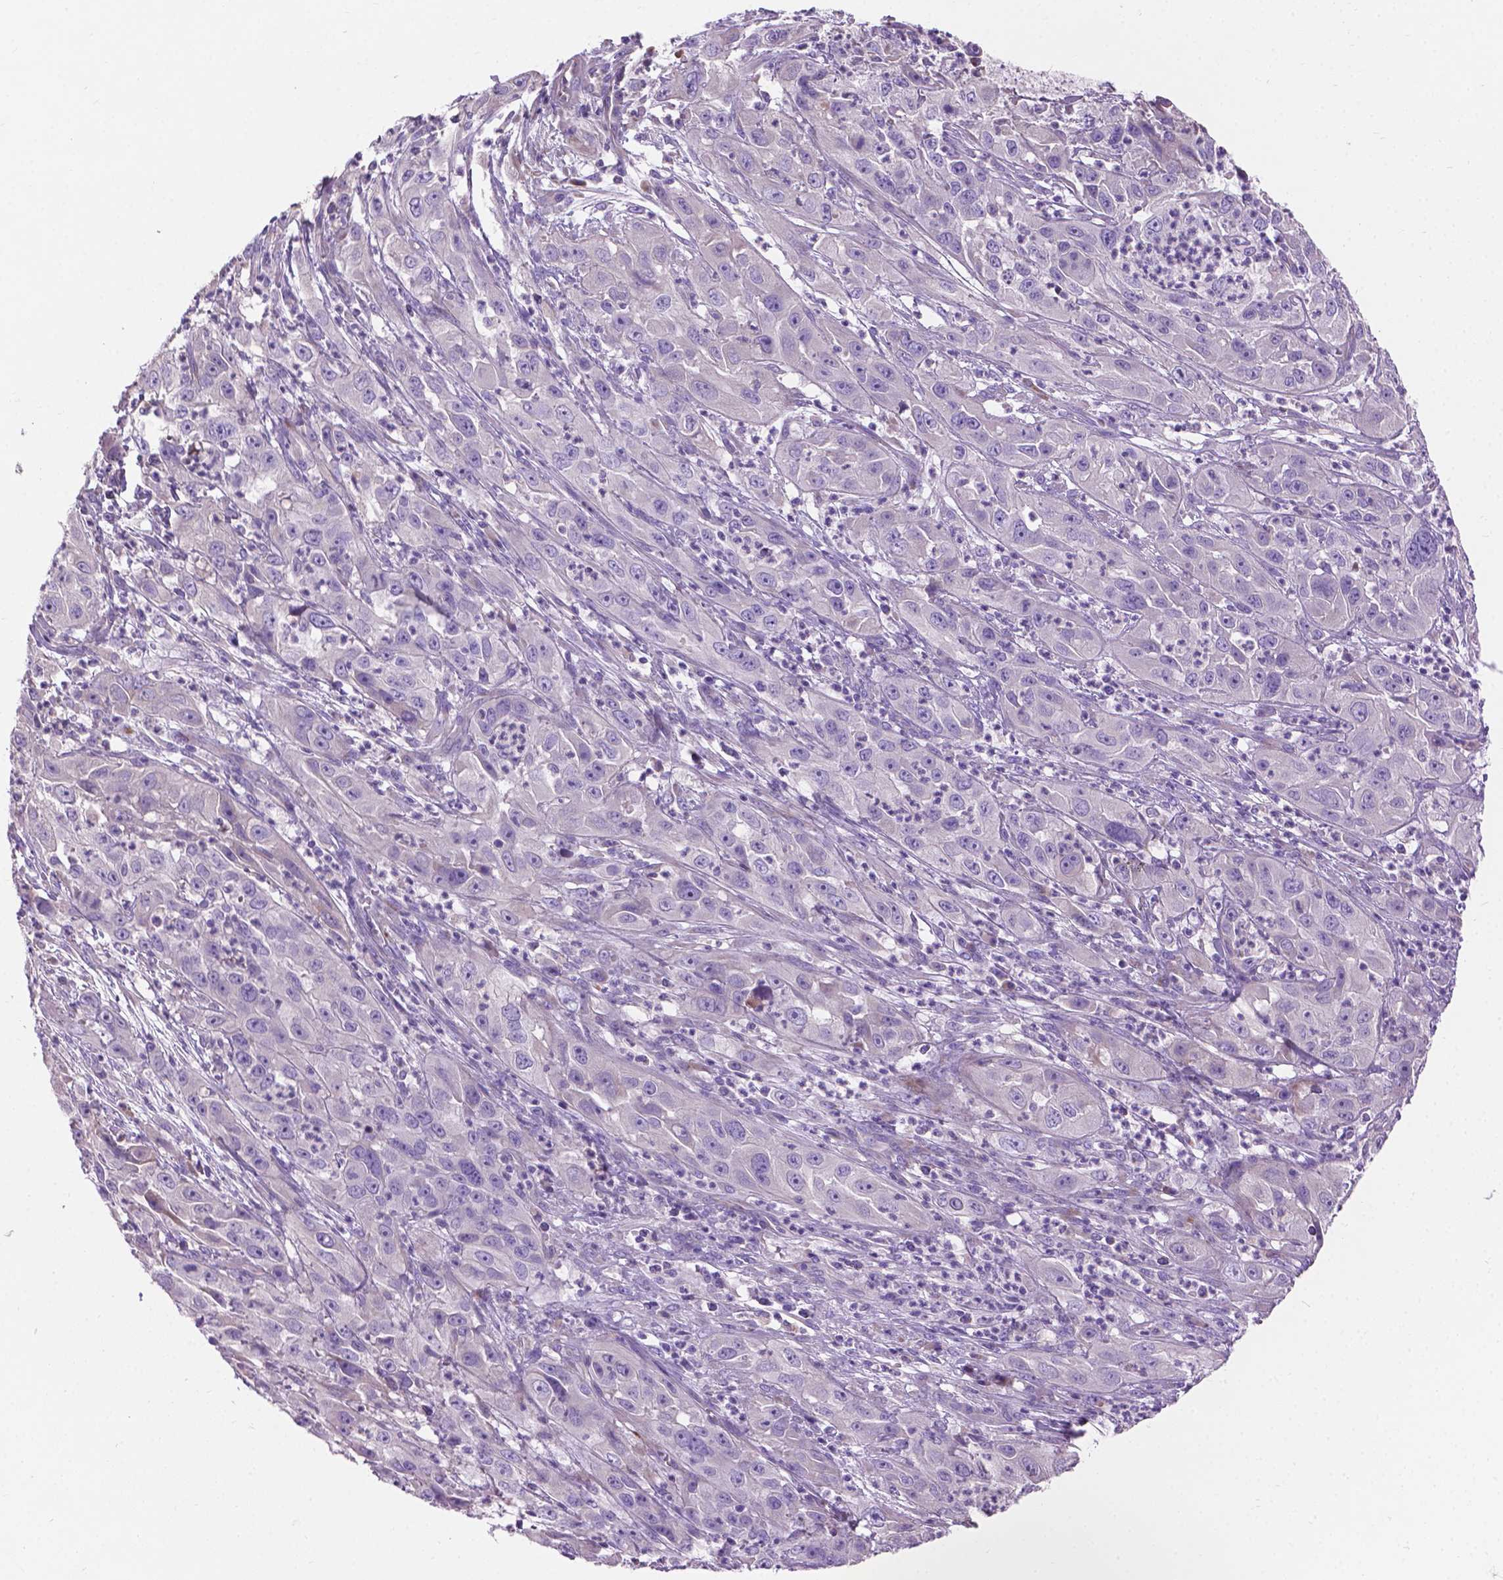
{"staining": {"intensity": "negative", "quantity": "none", "location": "none"}, "tissue": "cervical cancer", "cell_type": "Tumor cells", "image_type": "cancer", "snomed": [{"axis": "morphology", "description": "Squamous cell carcinoma, NOS"}, {"axis": "topography", "description": "Cervix"}], "caption": "Image shows no protein positivity in tumor cells of cervical cancer (squamous cell carcinoma) tissue.", "gene": "NOXO1", "patient": {"sex": "female", "age": 32}}